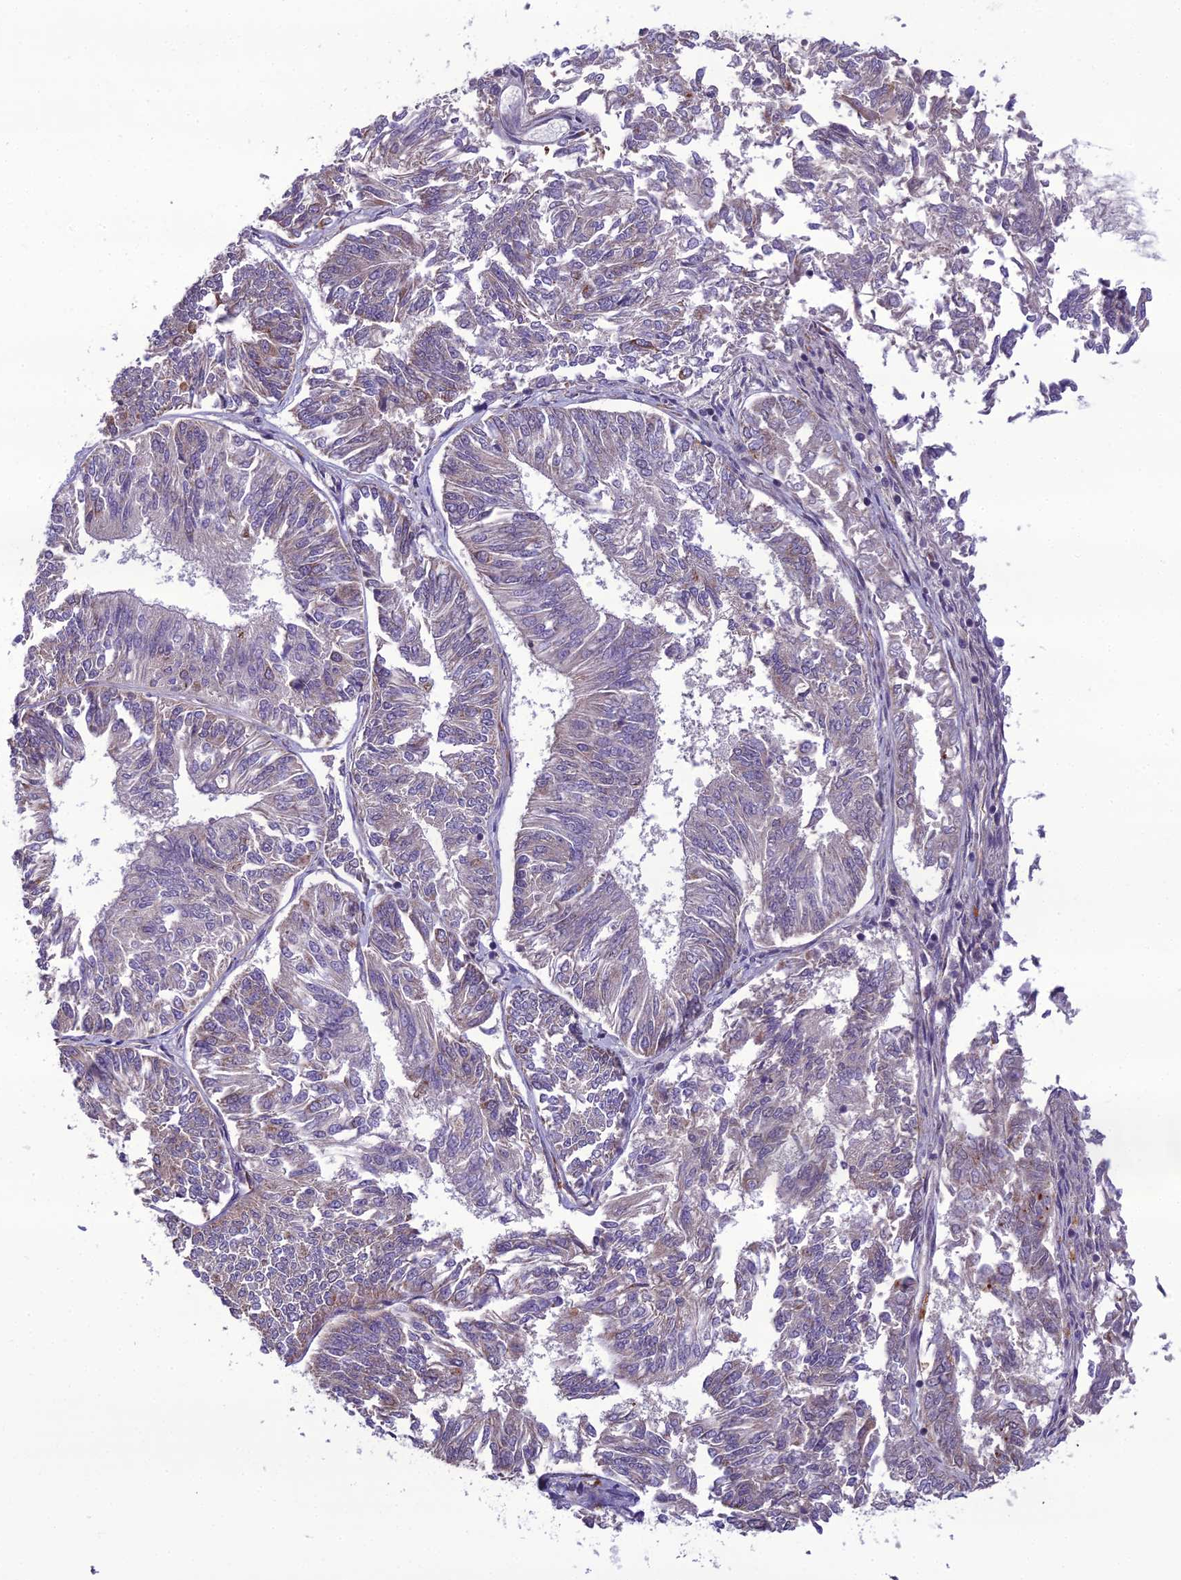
{"staining": {"intensity": "weak", "quantity": "<25%", "location": "cytoplasmic/membranous"}, "tissue": "endometrial cancer", "cell_type": "Tumor cells", "image_type": "cancer", "snomed": [{"axis": "morphology", "description": "Adenocarcinoma, NOS"}, {"axis": "topography", "description": "Endometrium"}], "caption": "The photomicrograph exhibits no staining of tumor cells in endometrial cancer (adenocarcinoma).", "gene": "NODAL", "patient": {"sex": "female", "age": 58}}